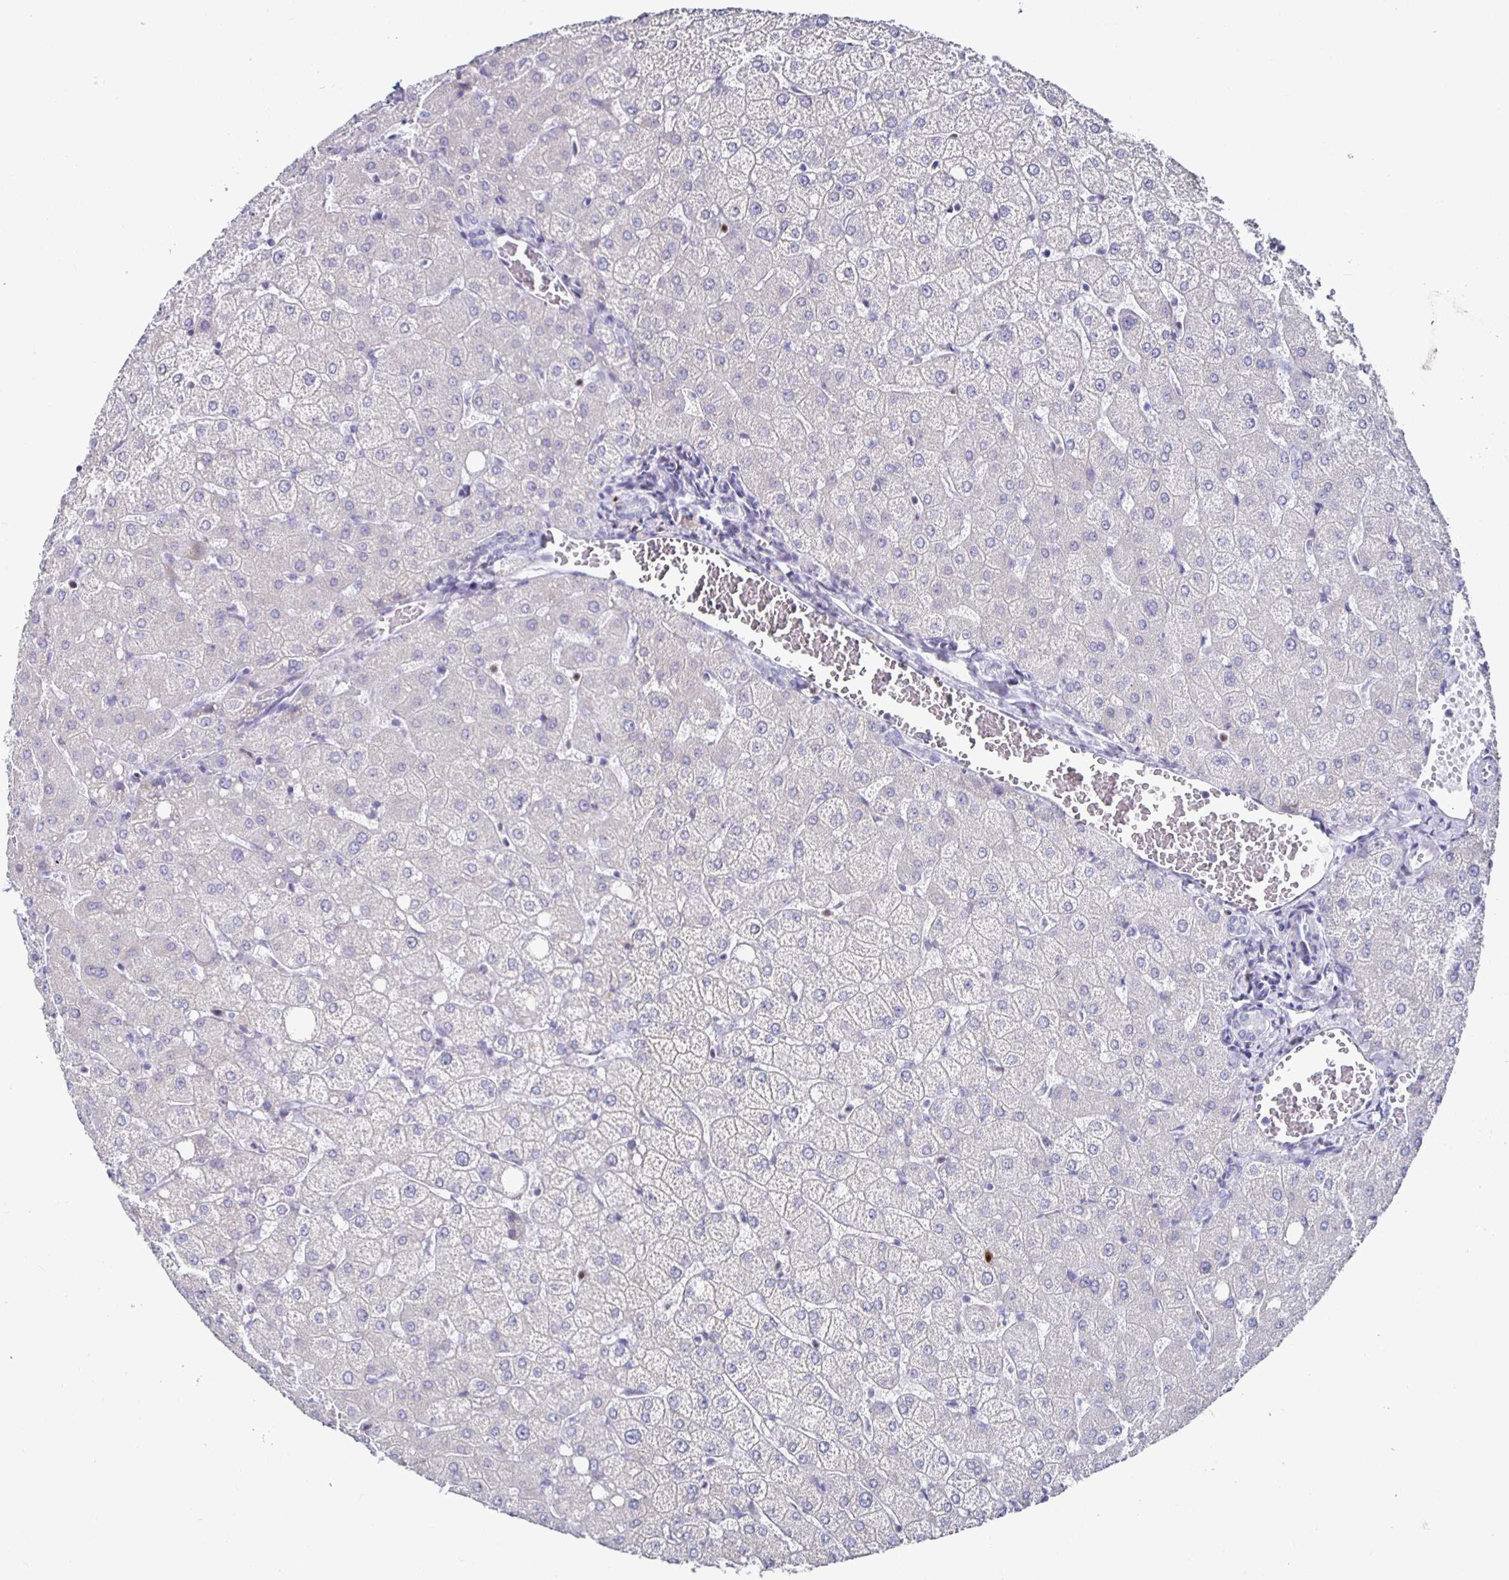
{"staining": {"intensity": "negative", "quantity": "none", "location": "none"}, "tissue": "liver", "cell_type": "Cholangiocytes", "image_type": "normal", "snomed": [{"axis": "morphology", "description": "Normal tissue, NOS"}, {"axis": "topography", "description": "Liver"}], "caption": "Immunohistochemistry histopathology image of normal liver: human liver stained with DAB shows no significant protein expression in cholangiocytes.", "gene": "RUNX2", "patient": {"sex": "female", "age": 54}}